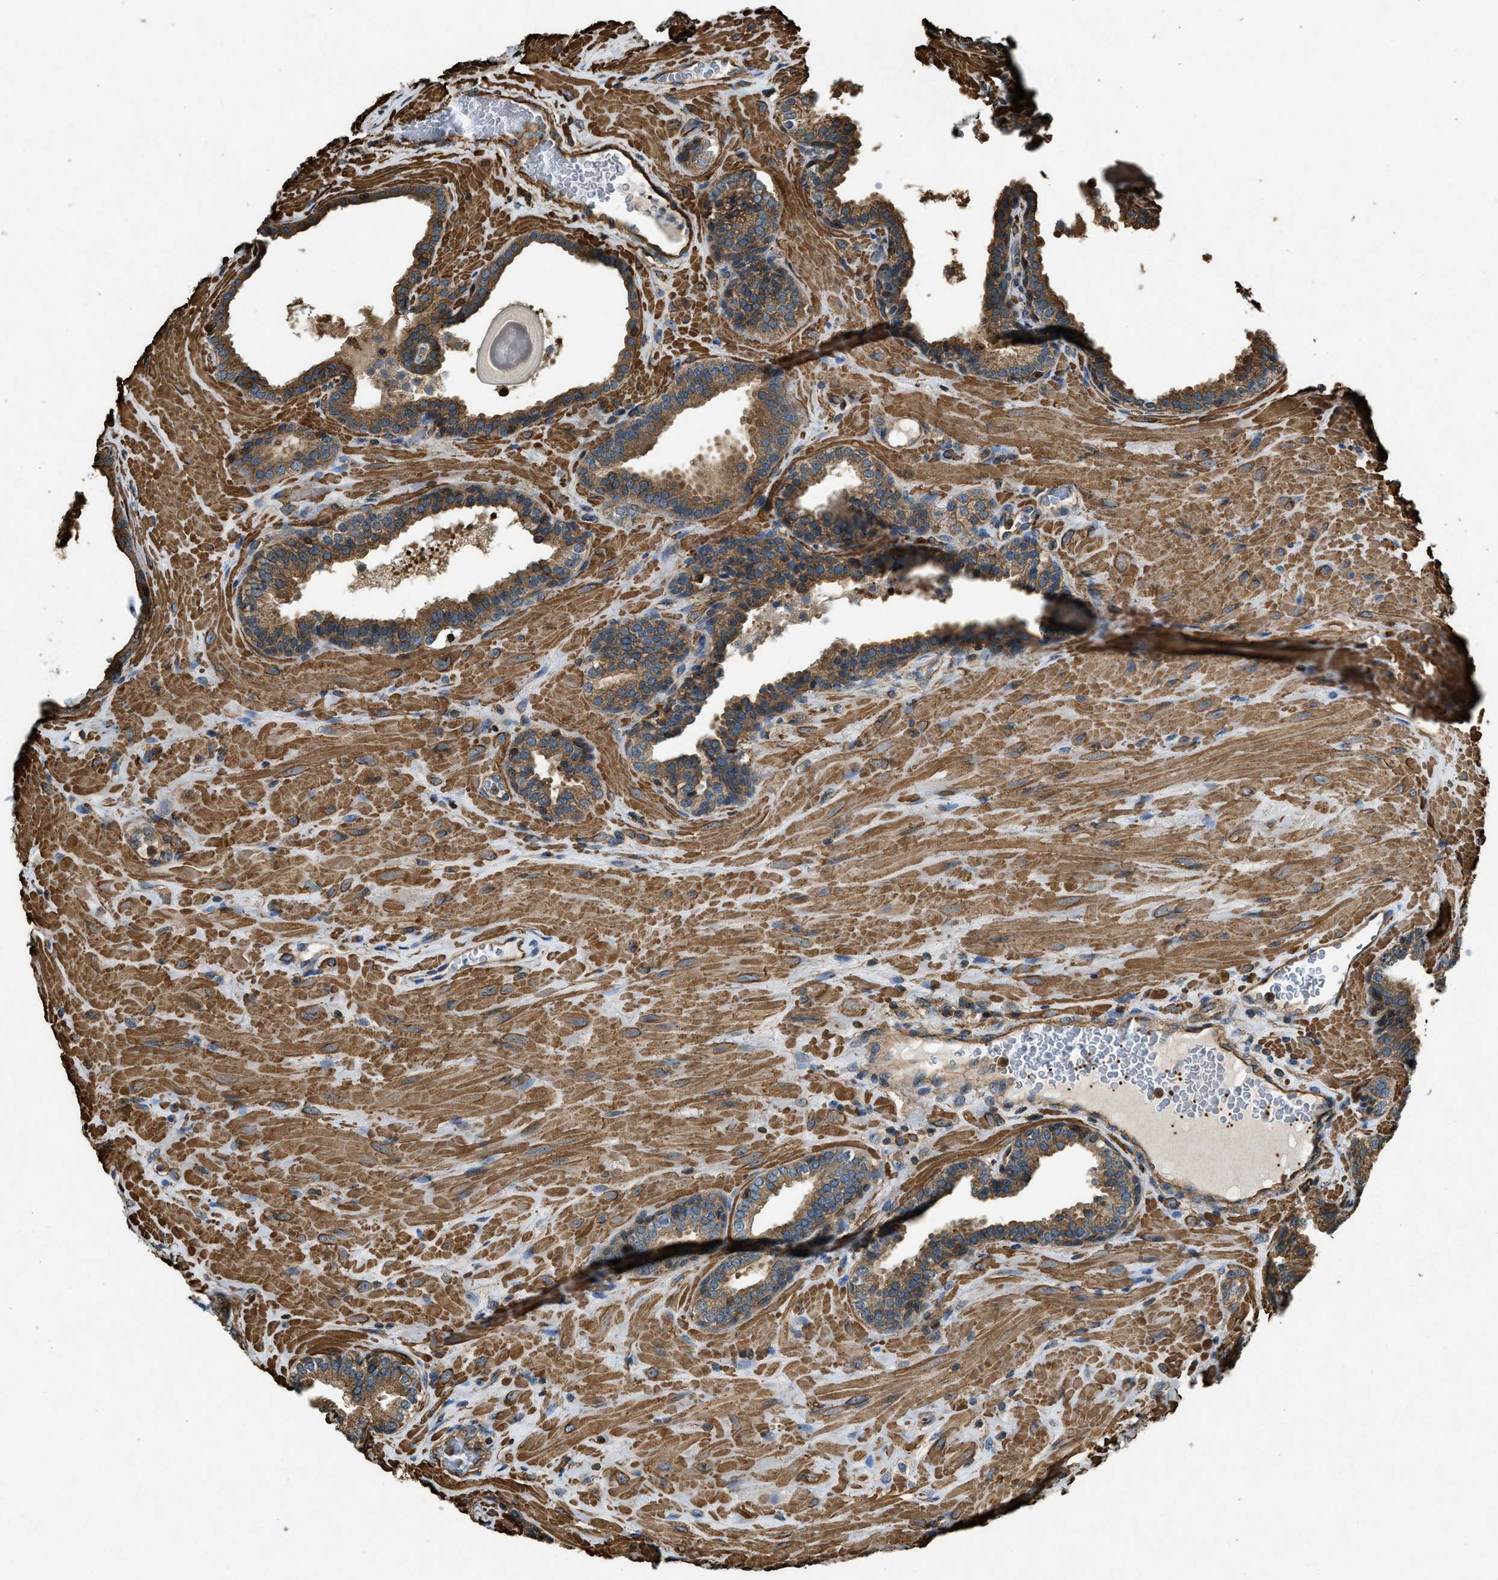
{"staining": {"intensity": "moderate", "quantity": ">75%", "location": "cytoplasmic/membranous"}, "tissue": "prostate", "cell_type": "Glandular cells", "image_type": "normal", "snomed": [{"axis": "morphology", "description": "Normal tissue, NOS"}, {"axis": "topography", "description": "Prostate"}], "caption": "Glandular cells exhibit medium levels of moderate cytoplasmic/membranous expression in approximately >75% of cells in normal human prostate.", "gene": "YARS1", "patient": {"sex": "male", "age": 51}}